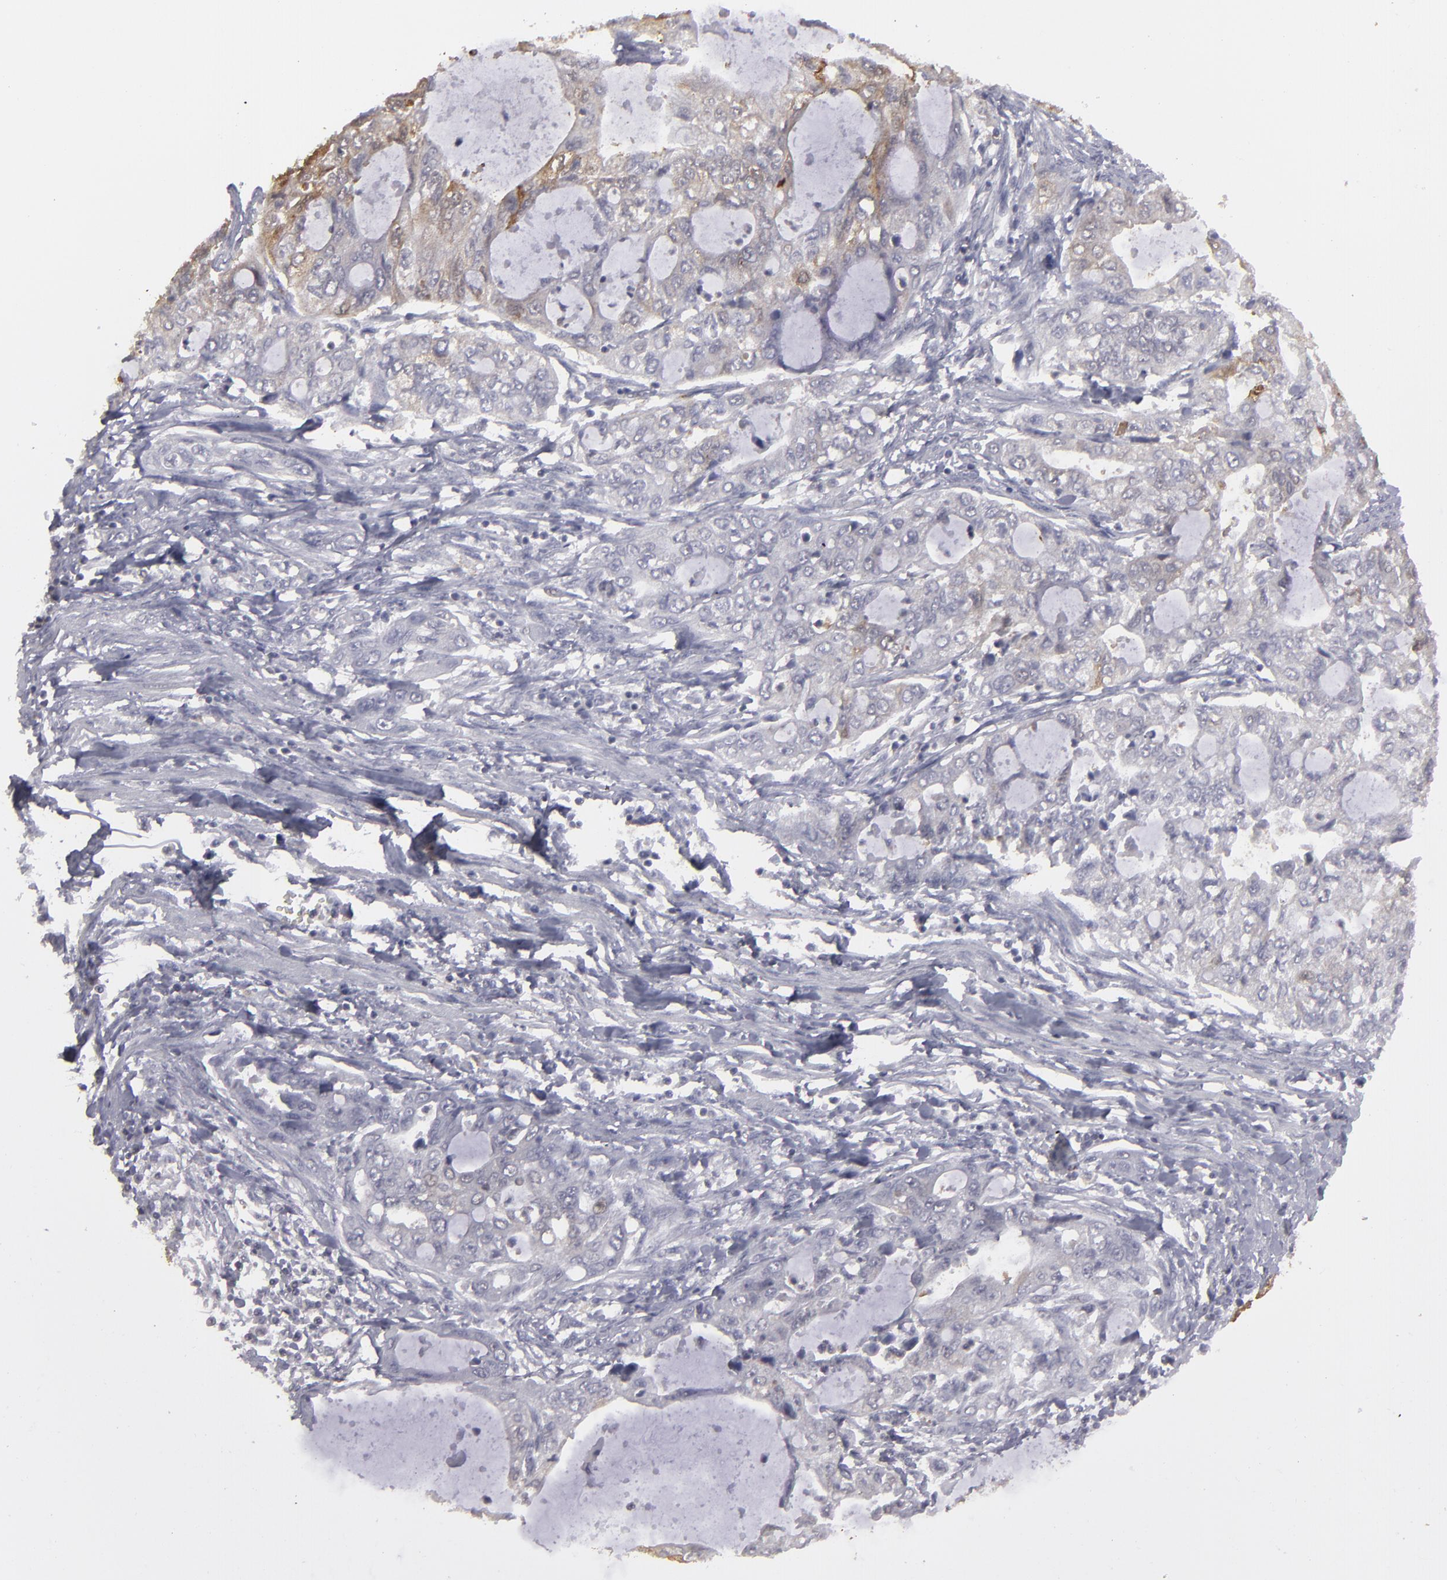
{"staining": {"intensity": "moderate", "quantity": "25%-75%", "location": "cytoplasmic/membranous"}, "tissue": "stomach cancer", "cell_type": "Tumor cells", "image_type": "cancer", "snomed": [{"axis": "morphology", "description": "Adenocarcinoma, NOS"}, {"axis": "topography", "description": "Stomach, upper"}], "caption": "Immunohistochemical staining of human stomach cancer demonstrates moderate cytoplasmic/membranous protein staining in approximately 25%-75% of tumor cells.", "gene": "SEMA3G", "patient": {"sex": "female", "age": 52}}